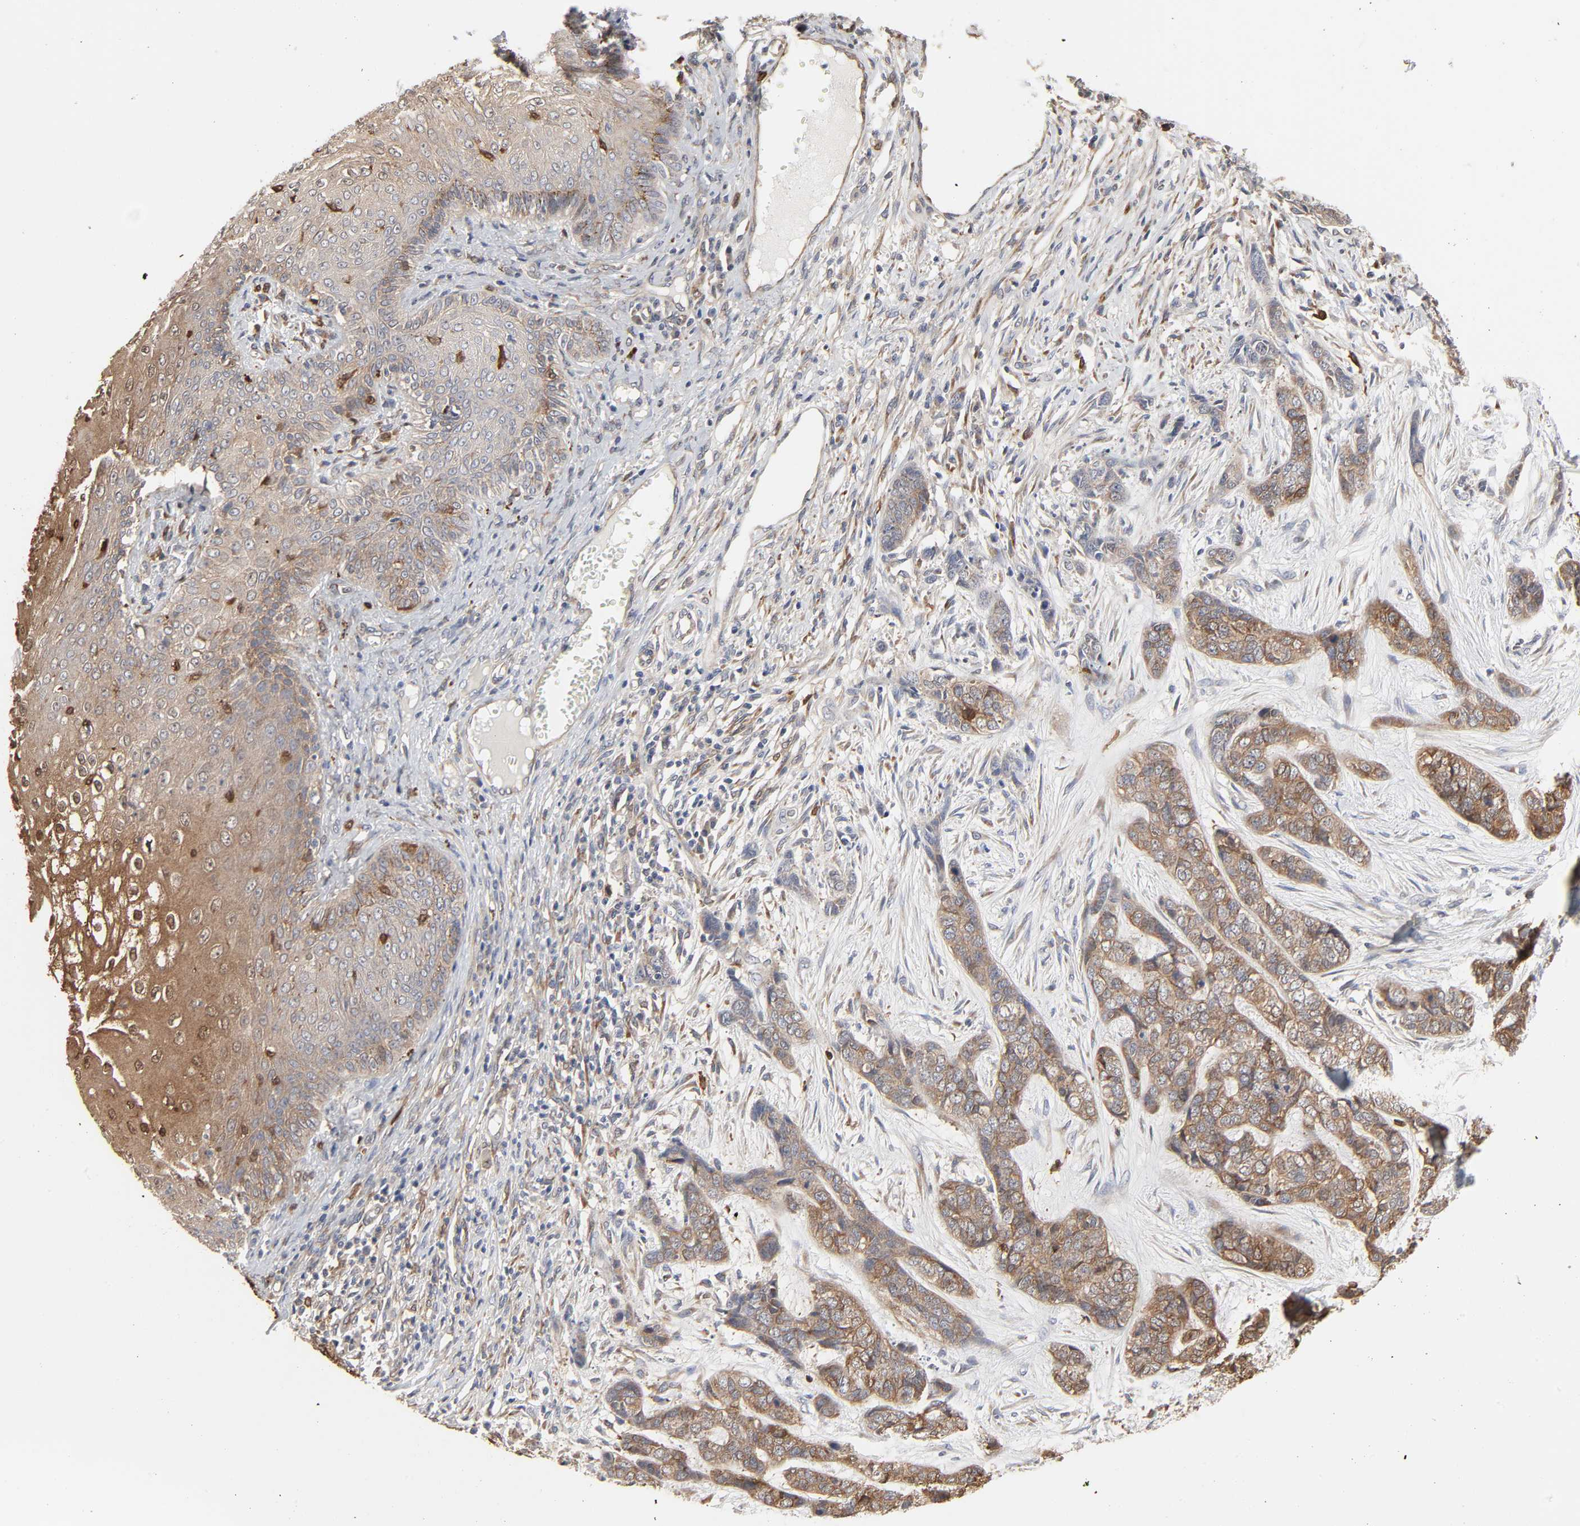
{"staining": {"intensity": "moderate", "quantity": ">75%", "location": "cytoplasmic/membranous"}, "tissue": "skin cancer", "cell_type": "Tumor cells", "image_type": "cancer", "snomed": [{"axis": "morphology", "description": "Basal cell carcinoma"}, {"axis": "topography", "description": "Skin"}], "caption": "DAB (3,3'-diaminobenzidine) immunohistochemical staining of skin cancer (basal cell carcinoma) demonstrates moderate cytoplasmic/membranous protein positivity in about >75% of tumor cells.", "gene": "NDRG2", "patient": {"sex": "female", "age": 64}}